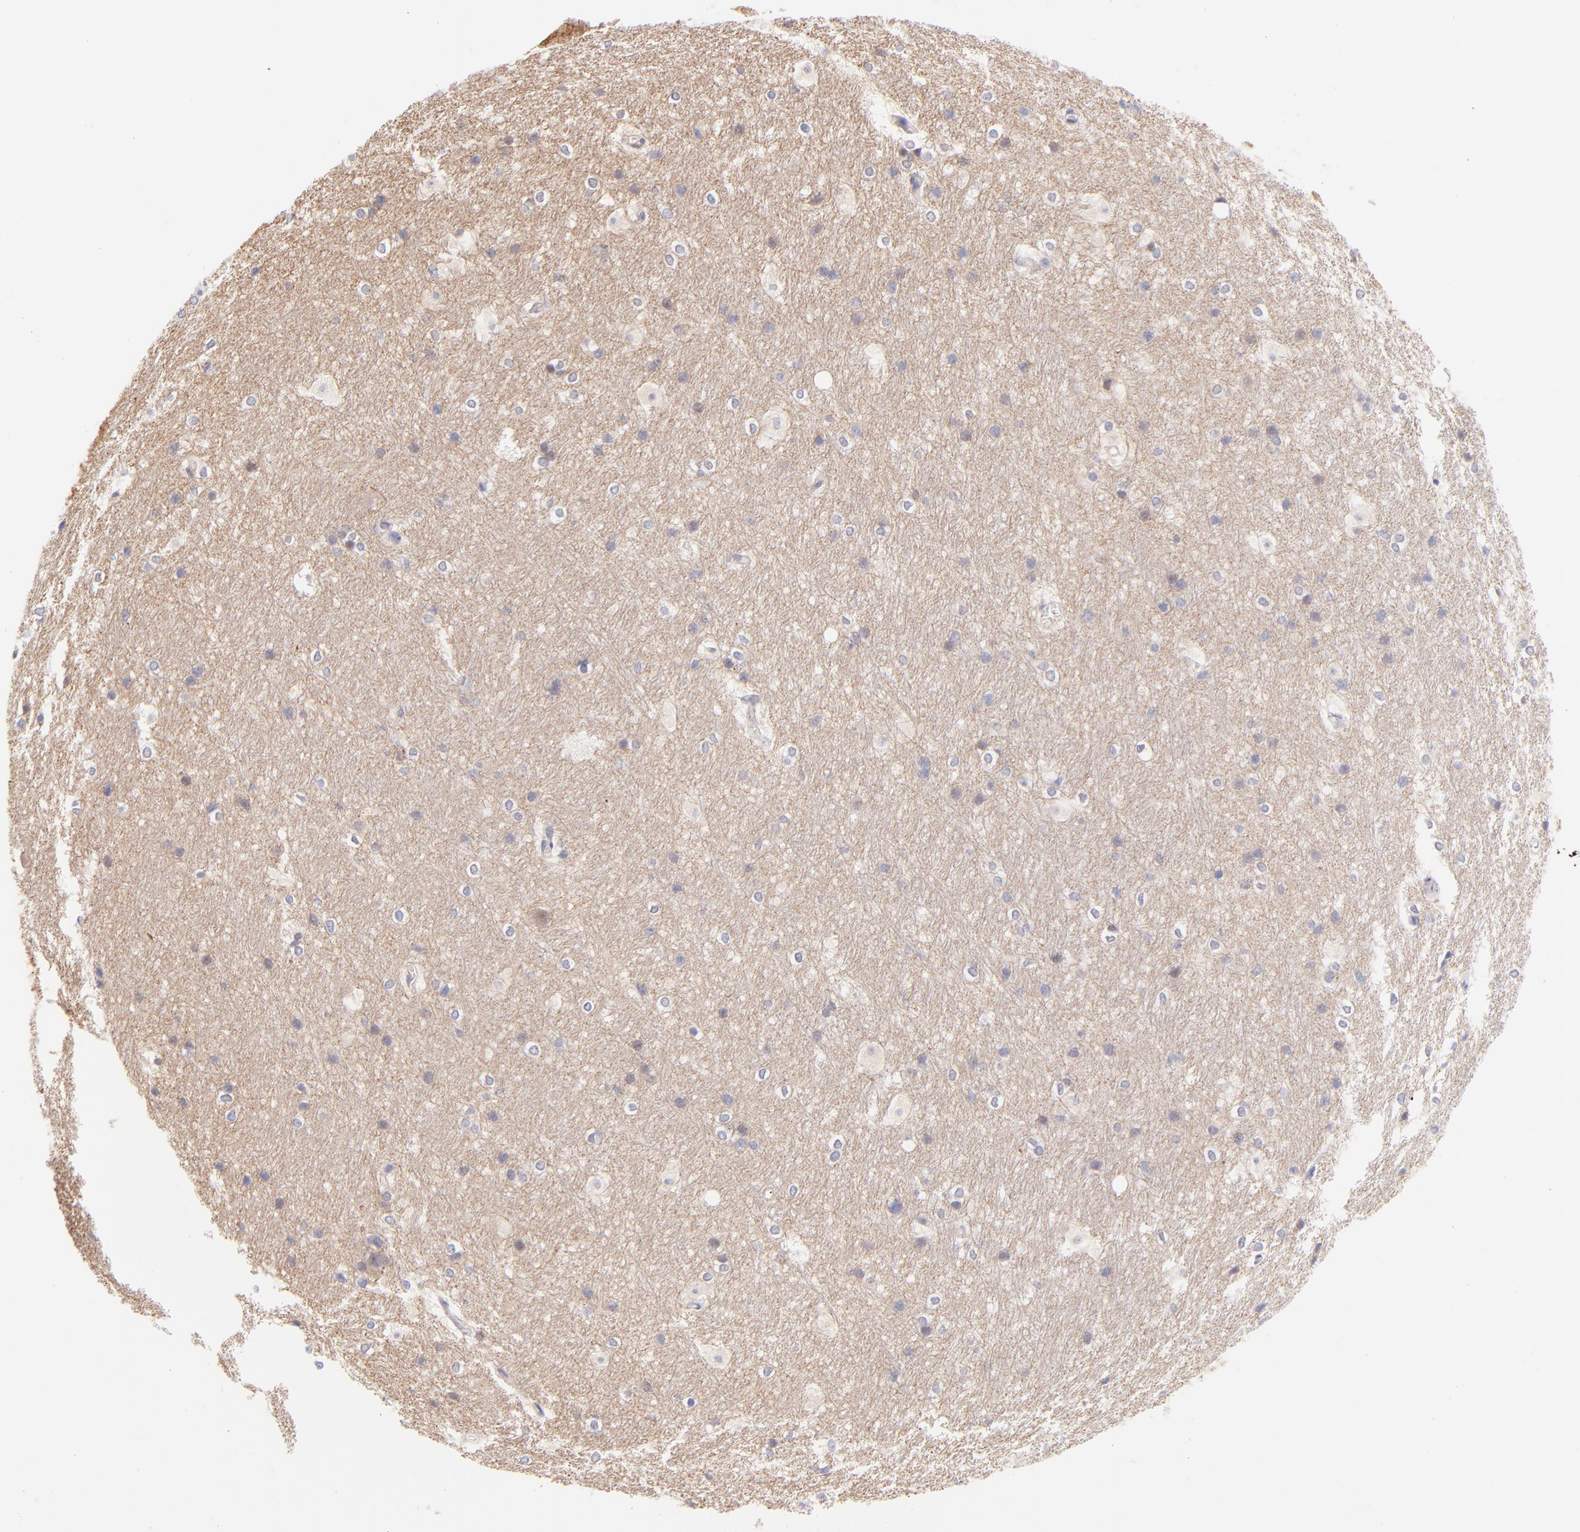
{"staining": {"intensity": "negative", "quantity": "none", "location": "none"}, "tissue": "hippocampus", "cell_type": "Glial cells", "image_type": "normal", "snomed": [{"axis": "morphology", "description": "Normal tissue, NOS"}, {"axis": "topography", "description": "Hippocampus"}], "caption": "An immunohistochemistry micrograph of normal hippocampus is shown. There is no staining in glial cells of hippocampus.", "gene": "PBDC1", "patient": {"sex": "female", "age": 19}}